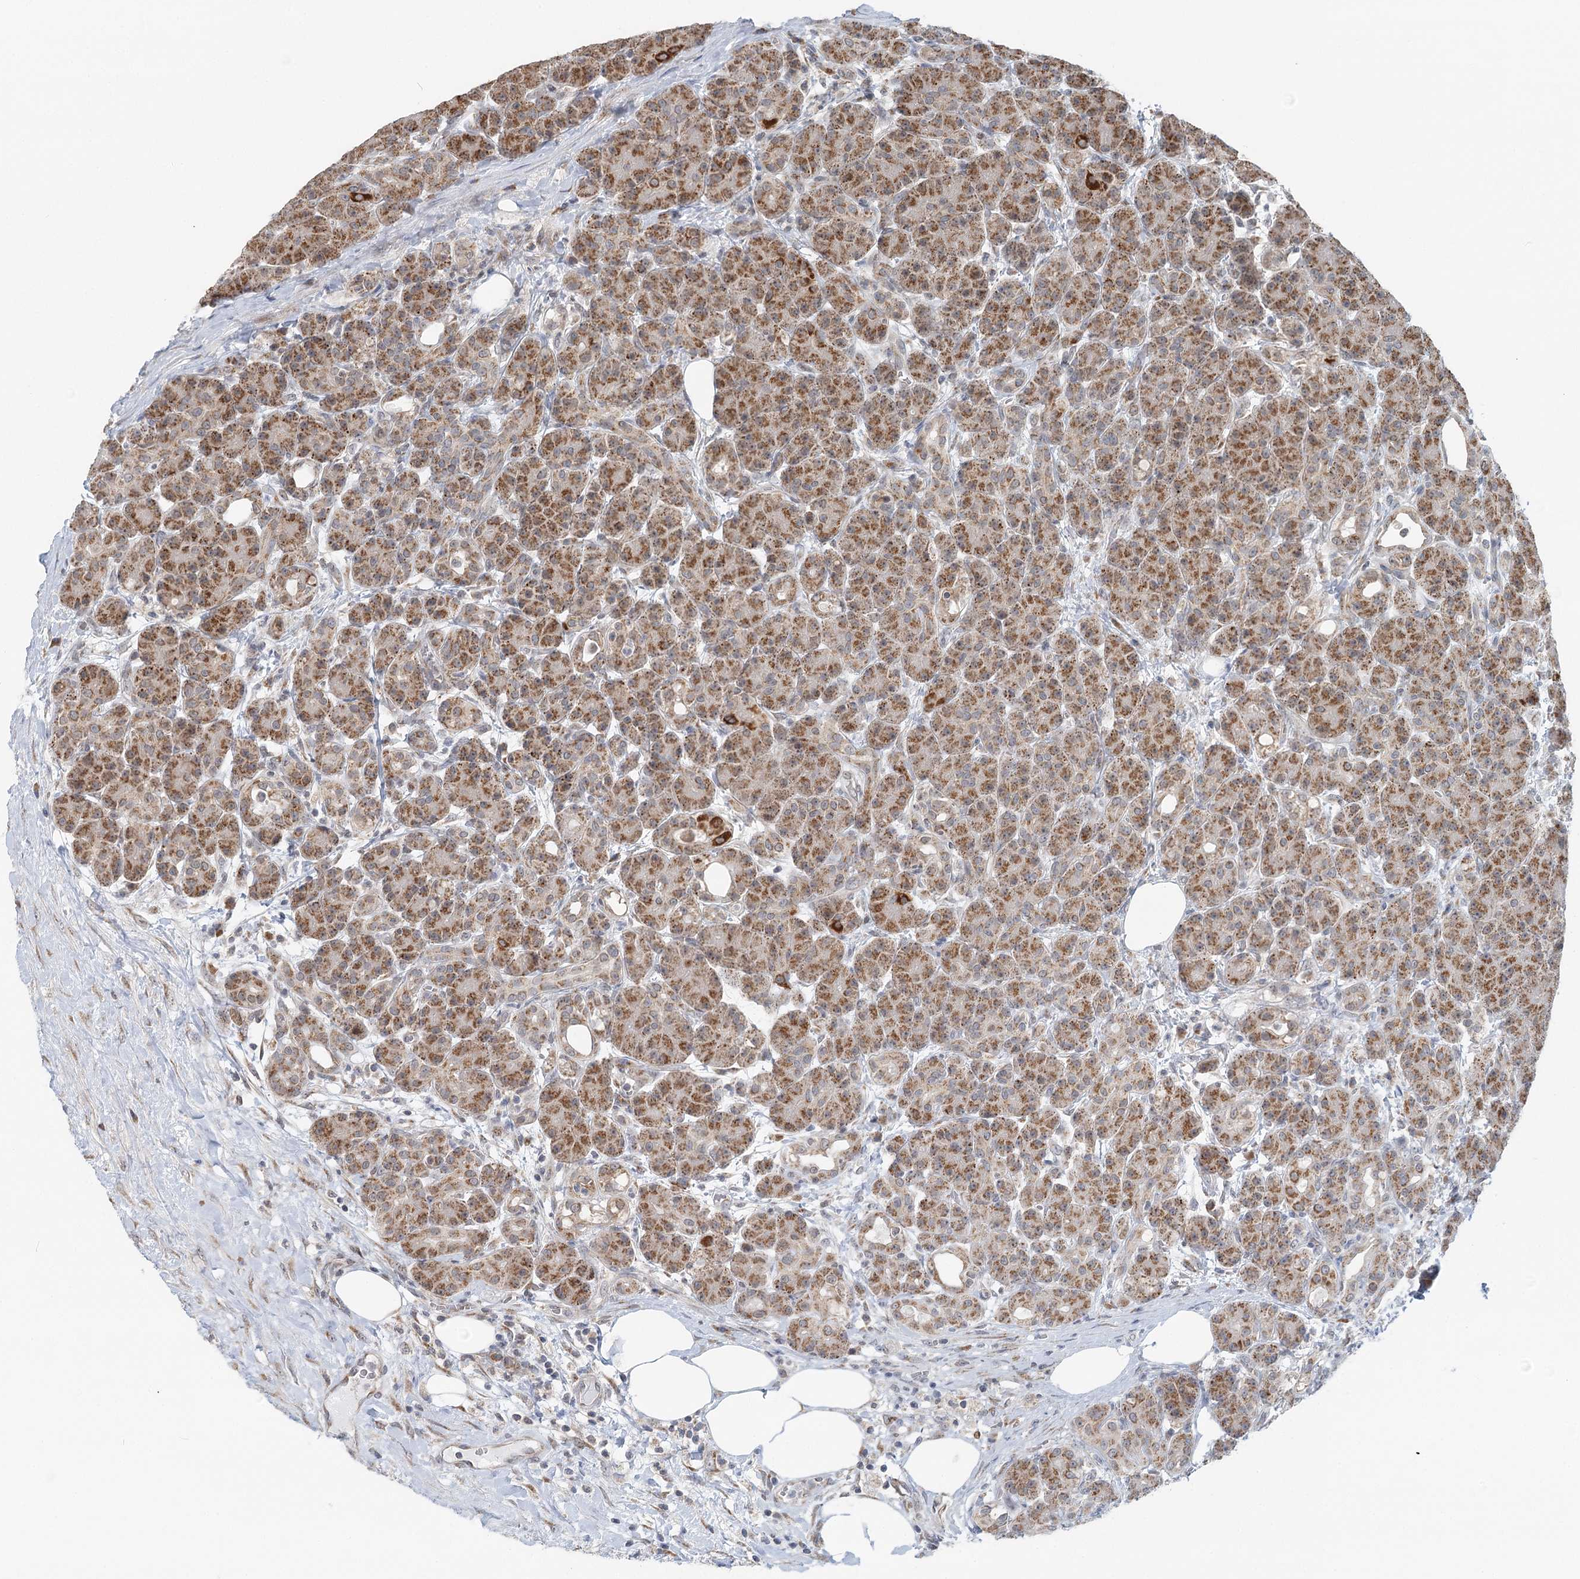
{"staining": {"intensity": "moderate", "quantity": ">75%", "location": "cytoplasmic/membranous"}, "tissue": "pancreas", "cell_type": "Exocrine glandular cells", "image_type": "normal", "snomed": [{"axis": "morphology", "description": "Normal tissue, NOS"}, {"axis": "topography", "description": "Pancreas"}], "caption": "A photomicrograph showing moderate cytoplasmic/membranous staining in approximately >75% of exocrine glandular cells in benign pancreas, as visualized by brown immunohistochemical staining.", "gene": "RNF150", "patient": {"sex": "male", "age": 63}}